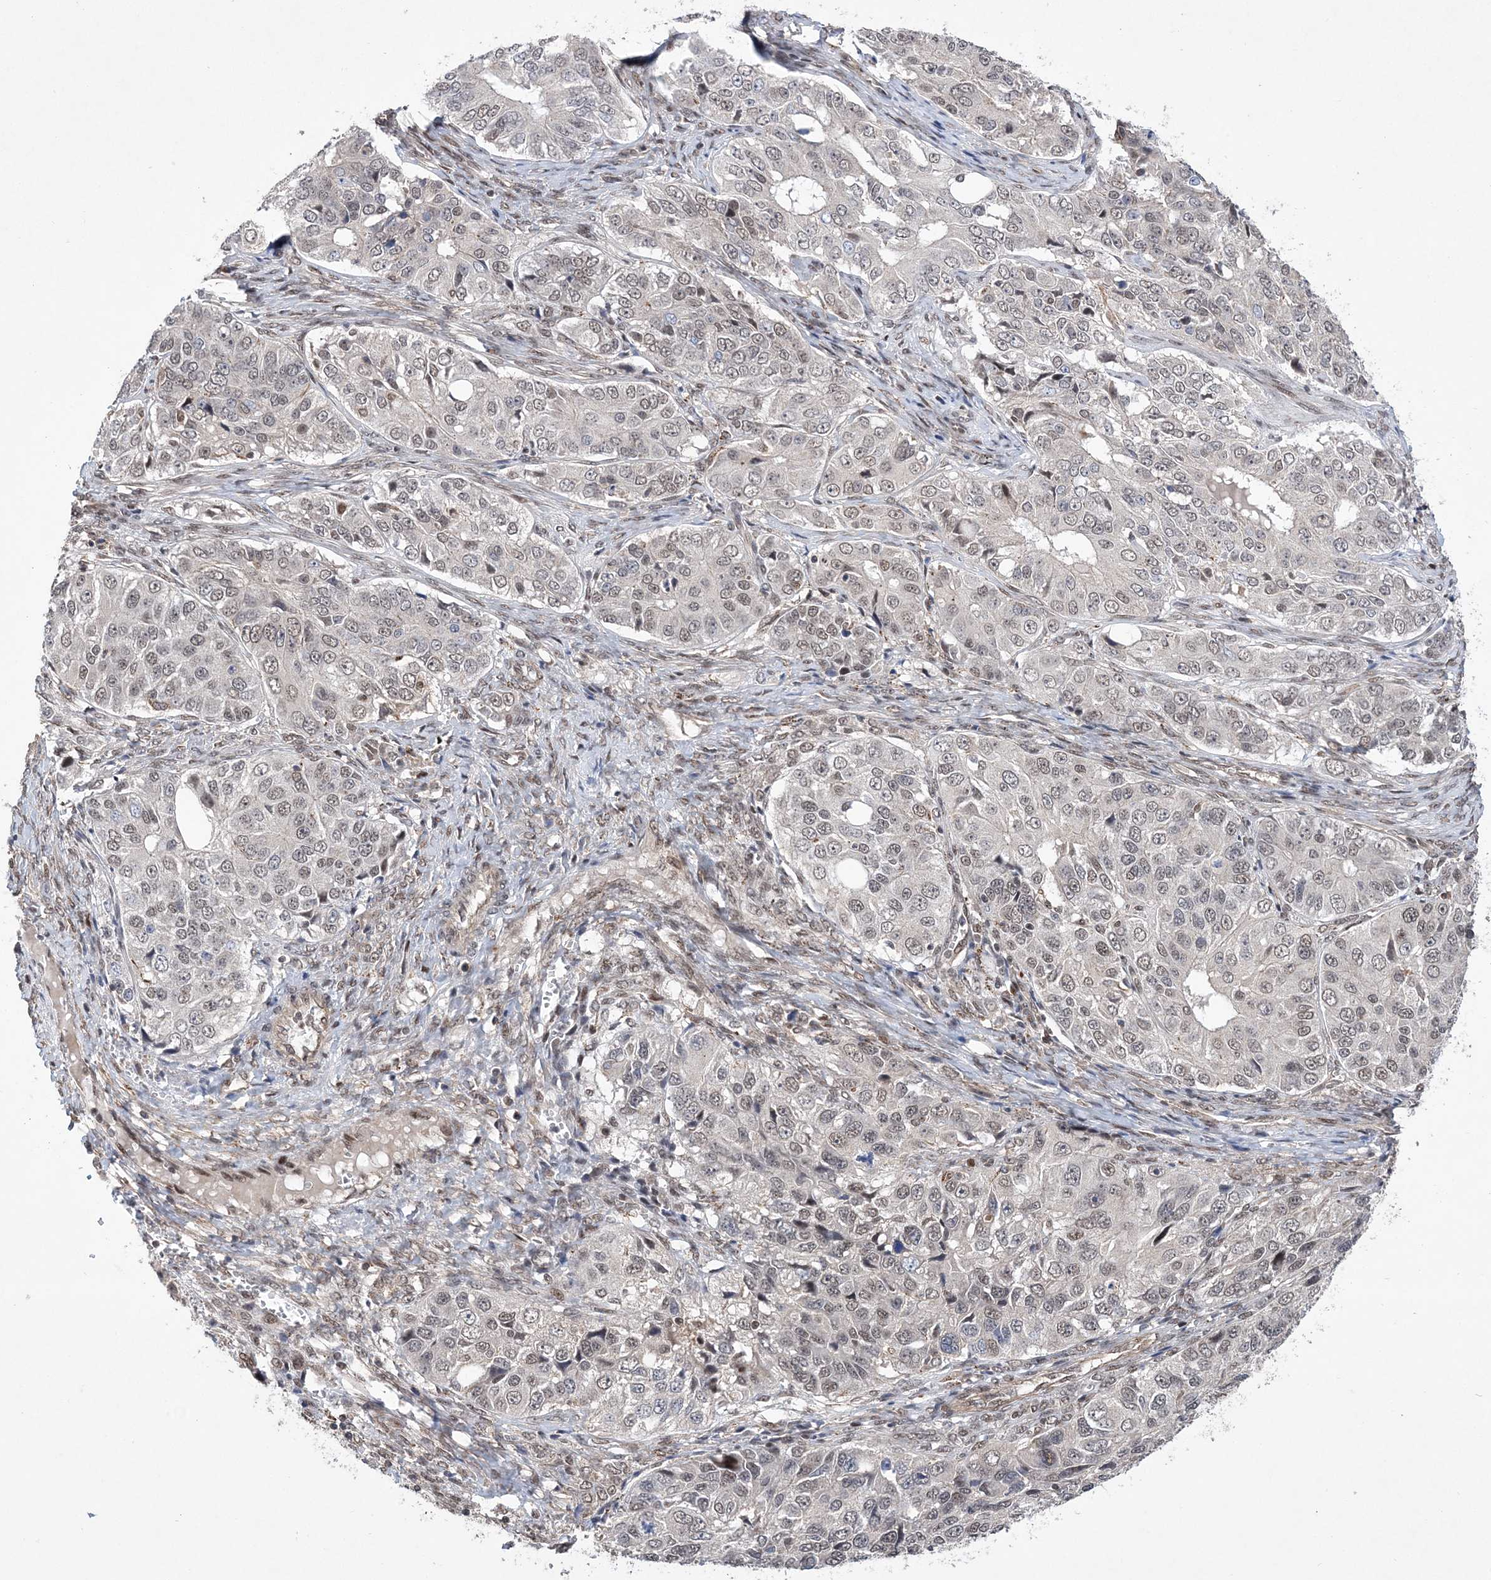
{"staining": {"intensity": "weak", "quantity": ">75%", "location": "nuclear"}, "tissue": "ovarian cancer", "cell_type": "Tumor cells", "image_type": "cancer", "snomed": [{"axis": "morphology", "description": "Carcinoma, endometroid"}, {"axis": "topography", "description": "Ovary"}], "caption": "A histopathology image of human endometroid carcinoma (ovarian) stained for a protein displays weak nuclear brown staining in tumor cells.", "gene": "BOD1L1", "patient": {"sex": "female", "age": 51}}